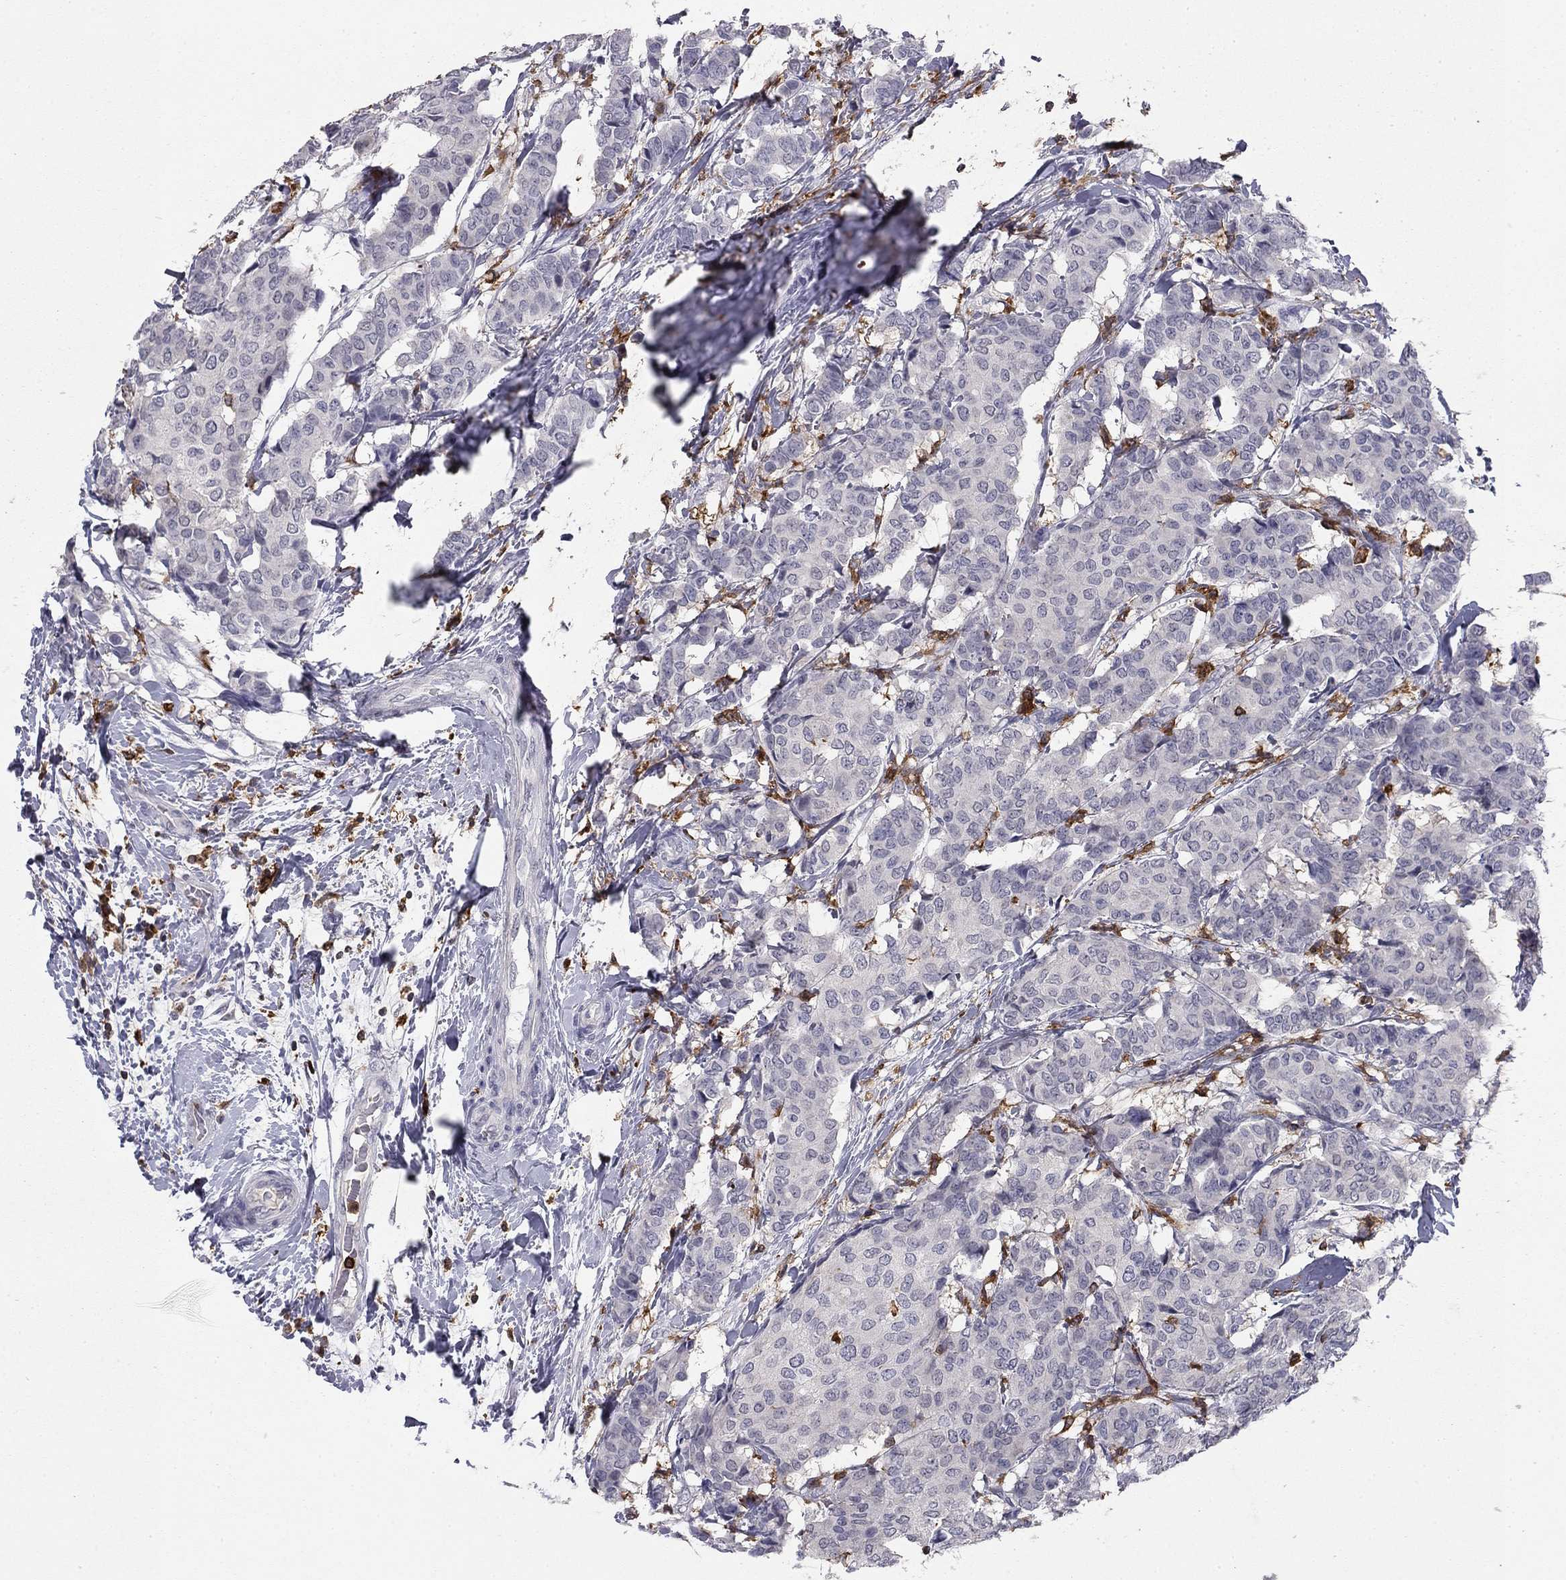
{"staining": {"intensity": "negative", "quantity": "none", "location": "none"}, "tissue": "breast cancer", "cell_type": "Tumor cells", "image_type": "cancer", "snomed": [{"axis": "morphology", "description": "Duct carcinoma"}, {"axis": "topography", "description": "Breast"}], "caption": "Immunohistochemistry (IHC) image of breast cancer (infiltrating ductal carcinoma) stained for a protein (brown), which exhibits no positivity in tumor cells. The staining is performed using DAB (3,3'-diaminobenzidine) brown chromogen with nuclei counter-stained in using hematoxylin.", "gene": "PLCB2", "patient": {"sex": "female", "age": 75}}